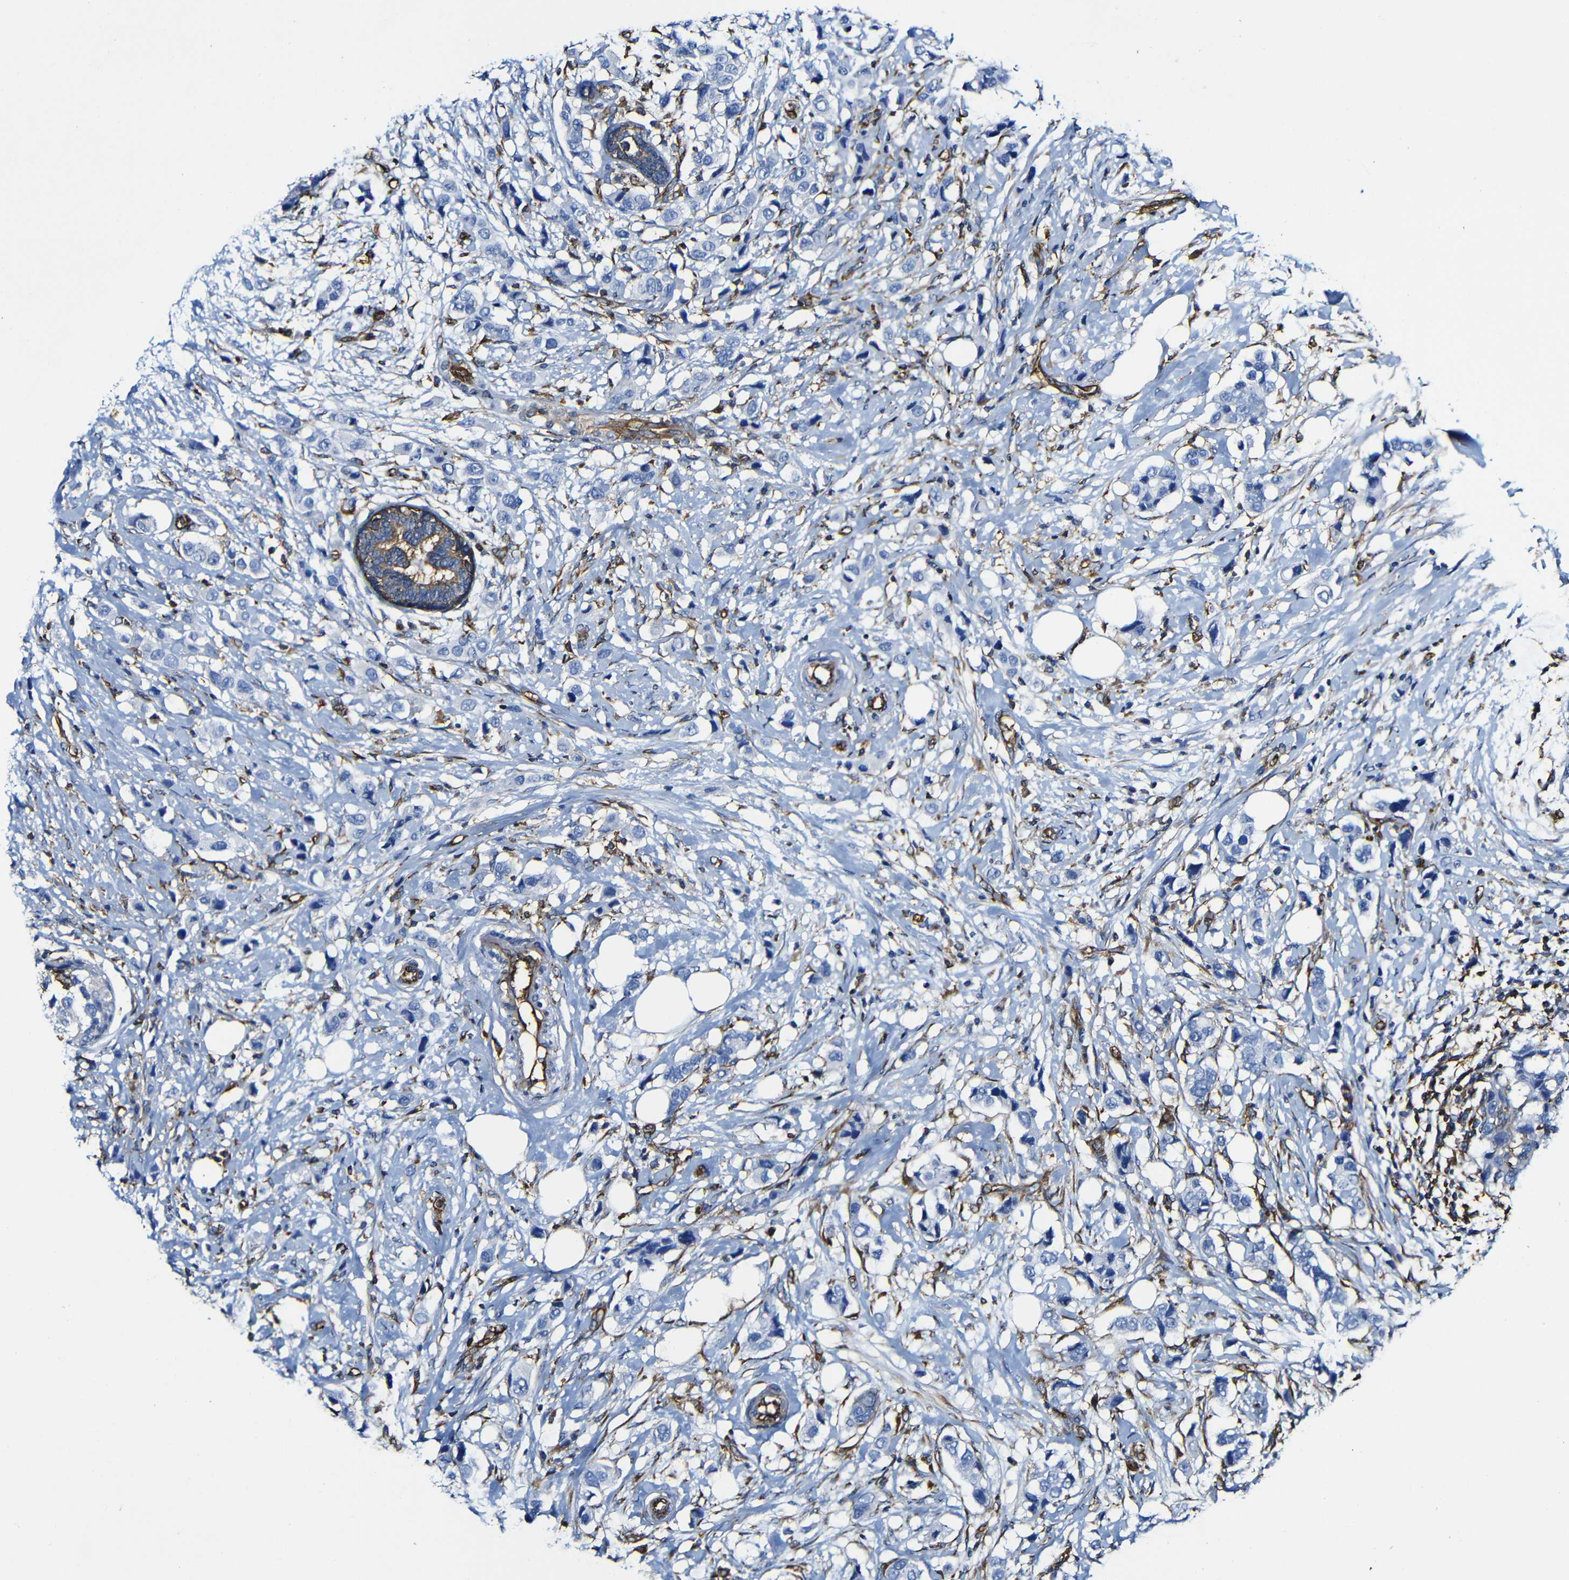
{"staining": {"intensity": "negative", "quantity": "none", "location": "none"}, "tissue": "breast cancer", "cell_type": "Tumor cells", "image_type": "cancer", "snomed": [{"axis": "morphology", "description": "Normal tissue, NOS"}, {"axis": "morphology", "description": "Duct carcinoma"}, {"axis": "topography", "description": "Breast"}], "caption": "High power microscopy image of an immunohistochemistry photomicrograph of breast cancer (invasive ductal carcinoma), revealing no significant expression in tumor cells.", "gene": "MSN", "patient": {"sex": "female", "age": 50}}